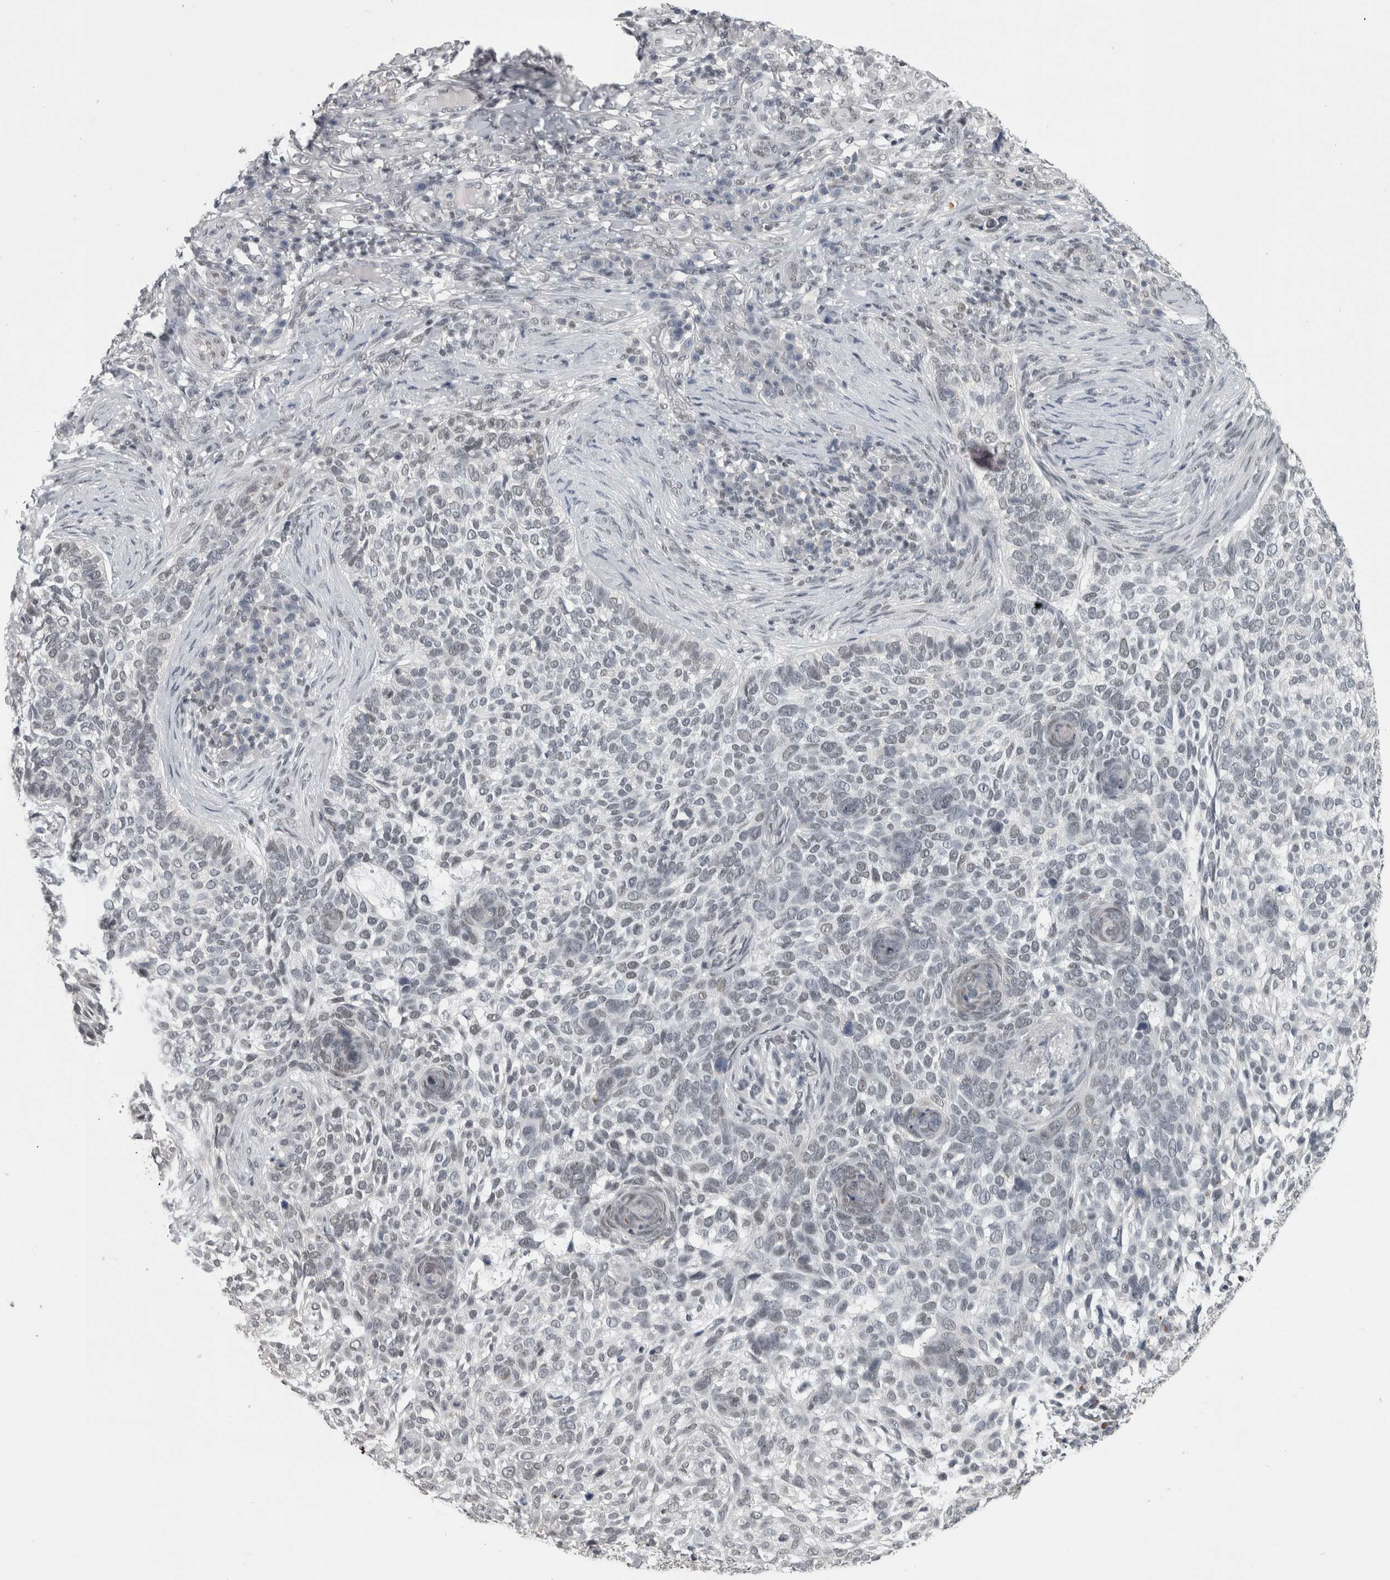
{"staining": {"intensity": "weak", "quantity": "<25%", "location": "nuclear"}, "tissue": "skin cancer", "cell_type": "Tumor cells", "image_type": "cancer", "snomed": [{"axis": "morphology", "description": "Basal cell carcinoma"}, {"axis": "topography", "description": "Skin"}], "caption": "This is a image of IHC staining of skin cancer, which shows no positivity in tumor cells.", "gene": "ARID4B", "patient": {"sex": "female", "age": 64}}